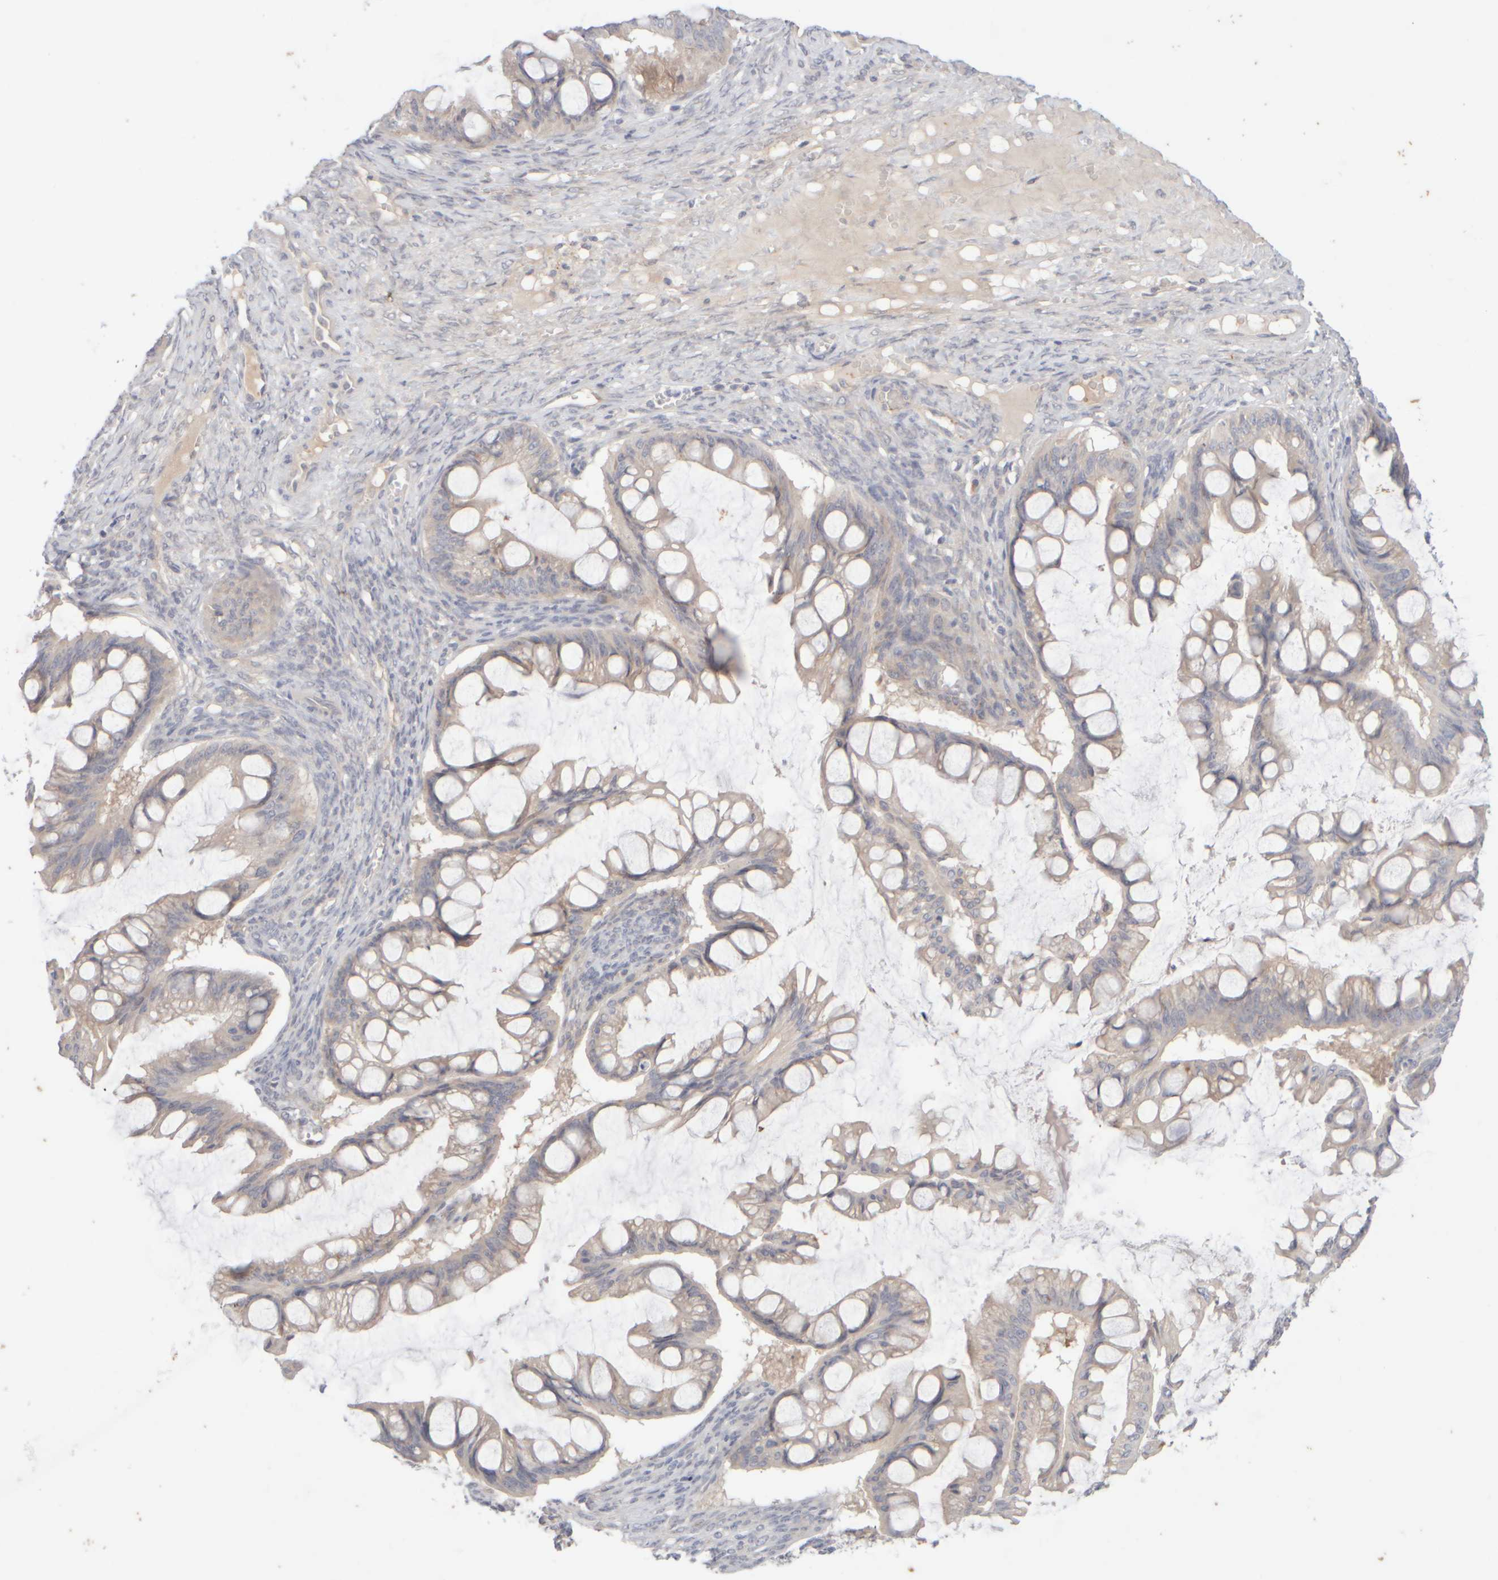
{"staining": {"intensity": "negative", "quantity": "none", "location": "none"}, "tissue": "ovarian cancer", "cell_type": "Tumor cells", "image_type": "cancer", "snomed": [{"axis": "morphology", "description": "Cystadenocarcinoma, mucinous, NOS"}, {"axis": "topography", "description": "Ovary"}], "caption": "An immunohistochemistry (IHC) photomicrograph of ovarian cancer (mucinous cystadenocarcinoma) is shown. There is no staining in tumor cells of ovarian cancer (mucinous cystadenocarcinoma).", "gene": "GOPC", "patient": {"sex": "female", "age": 73}}